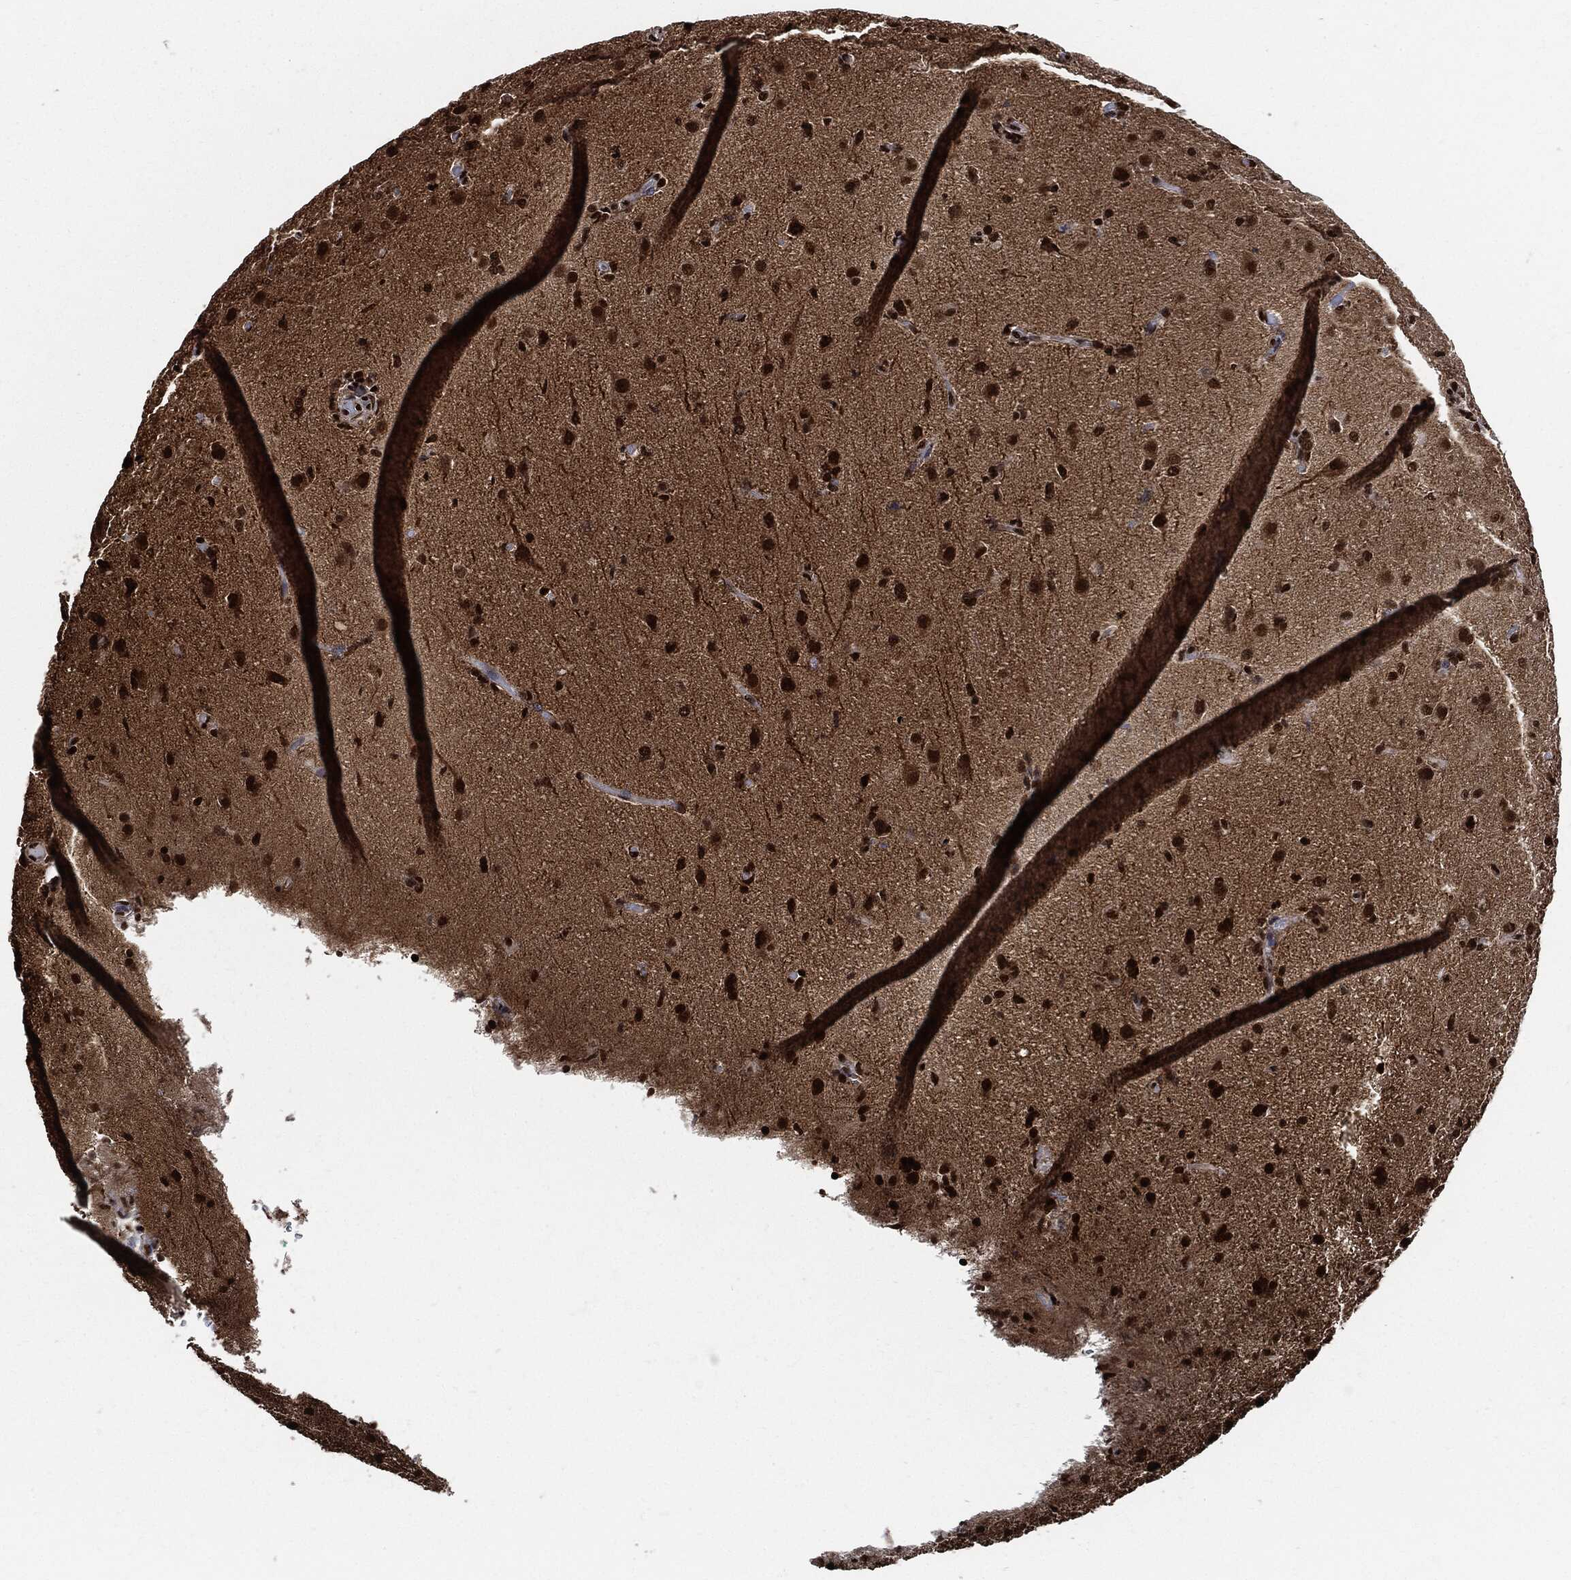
{"staining": {"intensity": "strong", "quantity": ">75%", "location": "nuclear"}, "tissue": "glioma", "cell_type": "Tumor cells", "image_type": "cancer", "snomed": [{"axis": "morphology", "description": "Glioma, malignant, High grade"}, {"axis": "topography", "description": "Brain"}], "caption": "Protein expression by immunohistochemistry exhibits strong nuclear expression in about >75% of tumor cells in glioma.", "gene": "RECQL", "patient": {"sex": "male", "age": 68}}